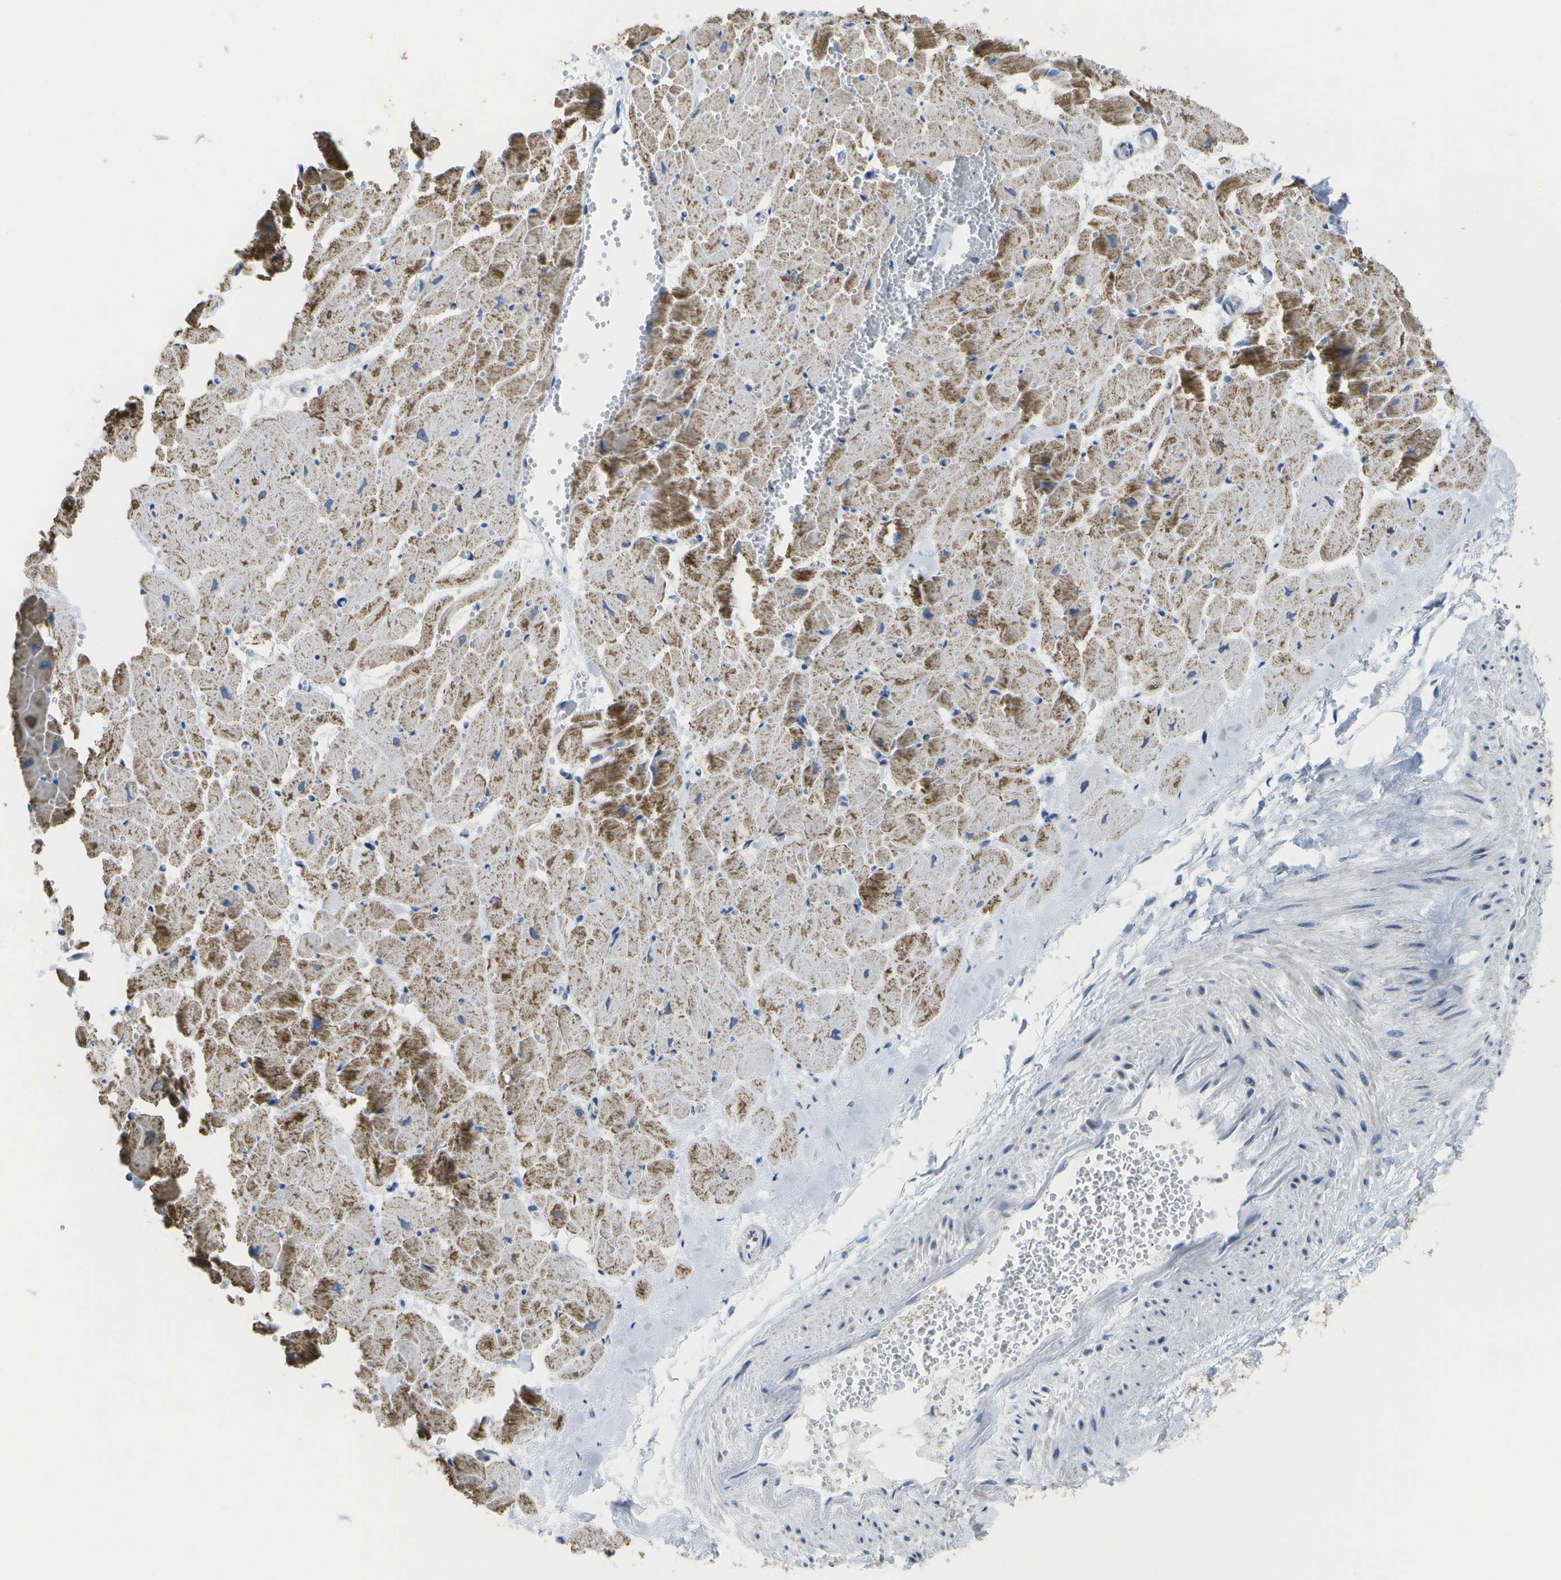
{"staining": {"intensity": "moderate", "quantity": "25%-75%", "location": "cytoplasmic/membranous"}, "tissue": "heart muscle", "cell_type": "Cardiomyocytes", "image_type": "normal", "snomed": [{"axis": "morphology", "description": "Normal tissue, NOS"}, {"axis": "topography", "description": "Heart"}], "caption": "Protein expression analysis of unremarkable human heart muscle reveals moderate cytoplasmic/membranous expression in about 25%-75% of cardiomyocytes. The staining was performed using DAB (3,3'-diaminobenzidine) to visualize the protein expression in brown, while the nuclei were stained in blue with hematoxylin (Magnification: 20x).", "gene": "TMEM223", "patient": {"sex": "female", "age": 19}}